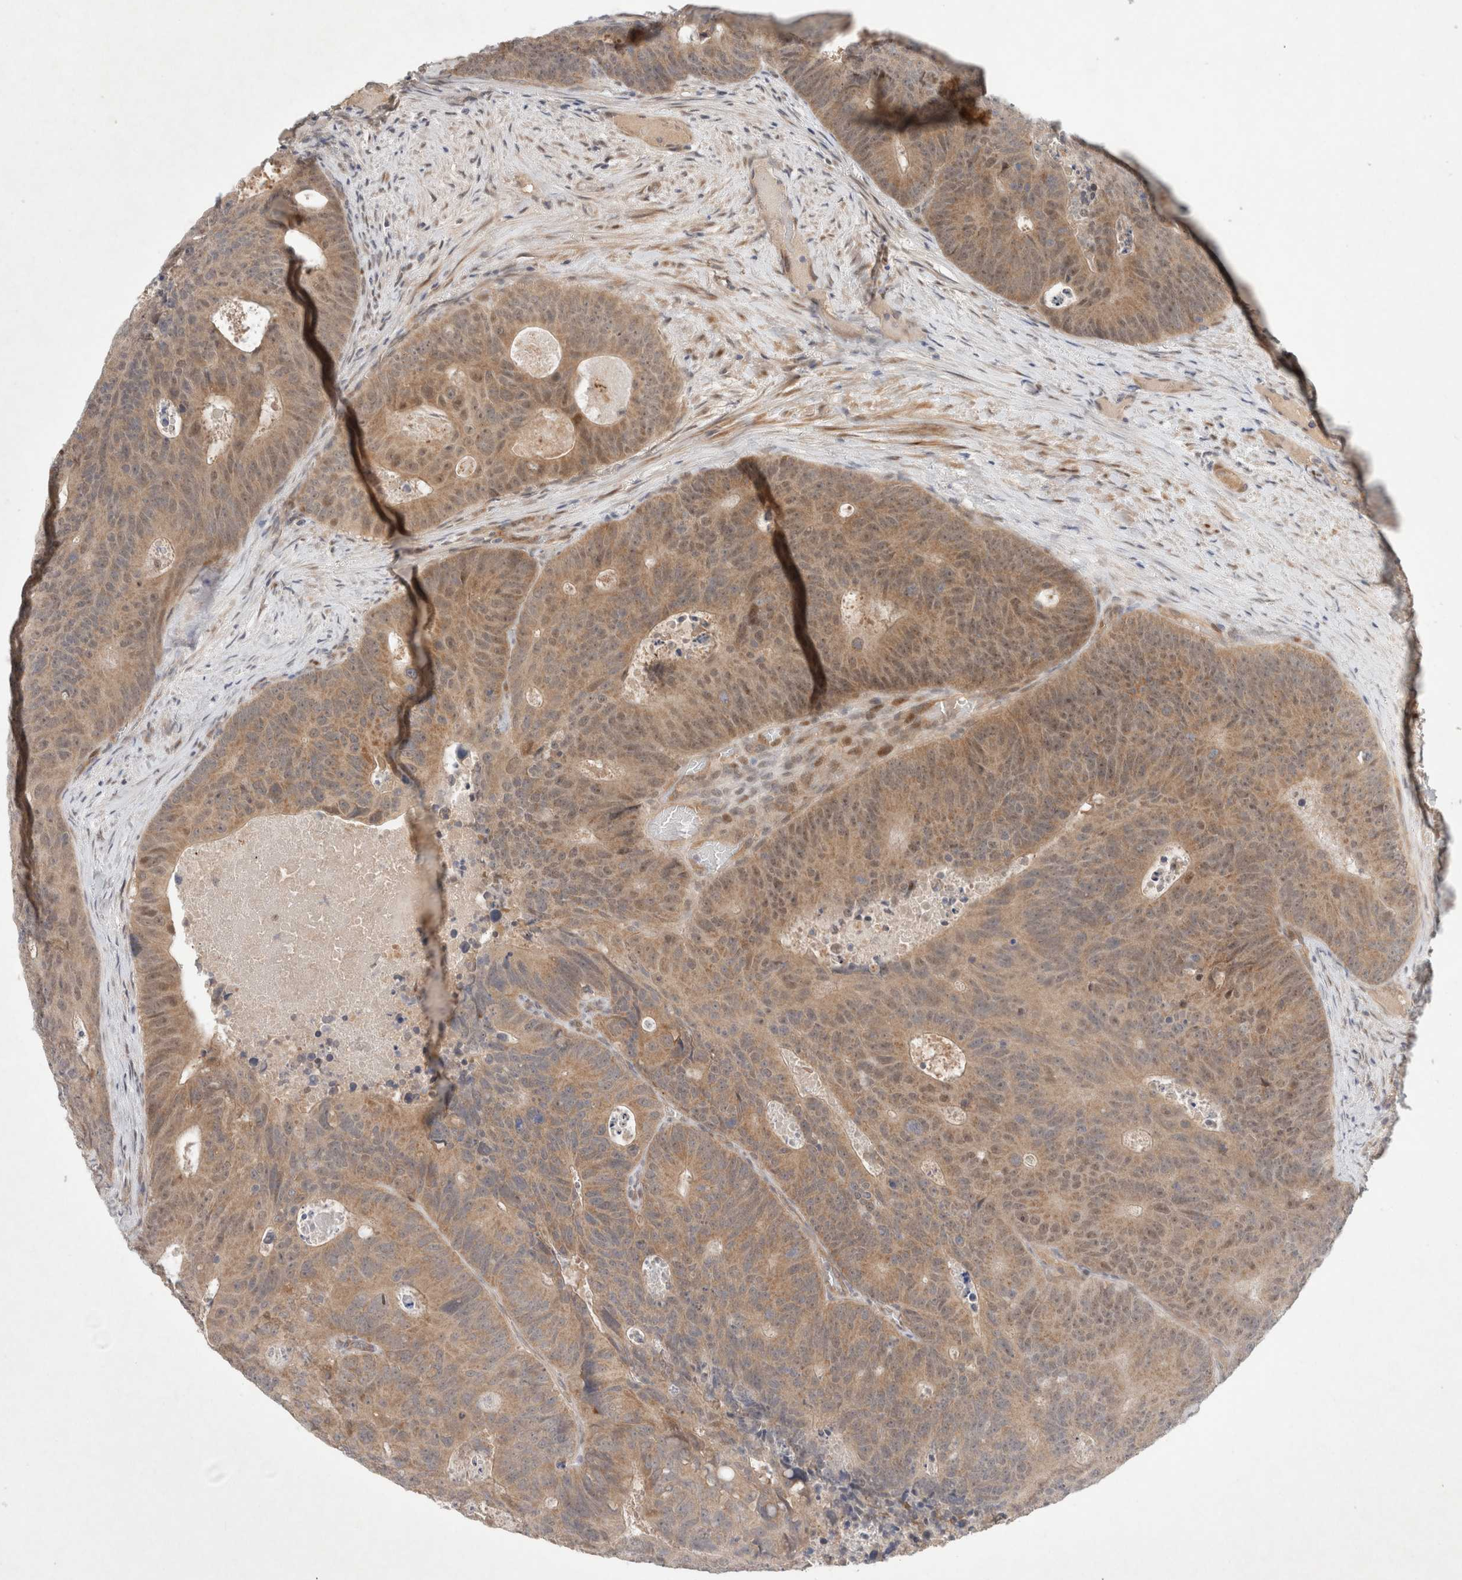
{"staining": {"intensity": "moderate", "quantity": ">75%", "location": "cytoplasmic/membranous"}, "tissue": "colorectal cancer", "cell_type": "Tumor cells", "image_type": "cancer", "snomed": [{"axis": "morphology", "description": "Adenocarcinoma, NOS"}, {"axis": "topography", "description": "Colon"}], "caption": "There is medium levels of moderate cytoplasmic/membranous positivity in tumor cells of colorectal cancer, as demonstrated by immunohistochemical staining (brown color).", "gene": "RASAL2", "patient": {"sex": "male", "age": 87}}